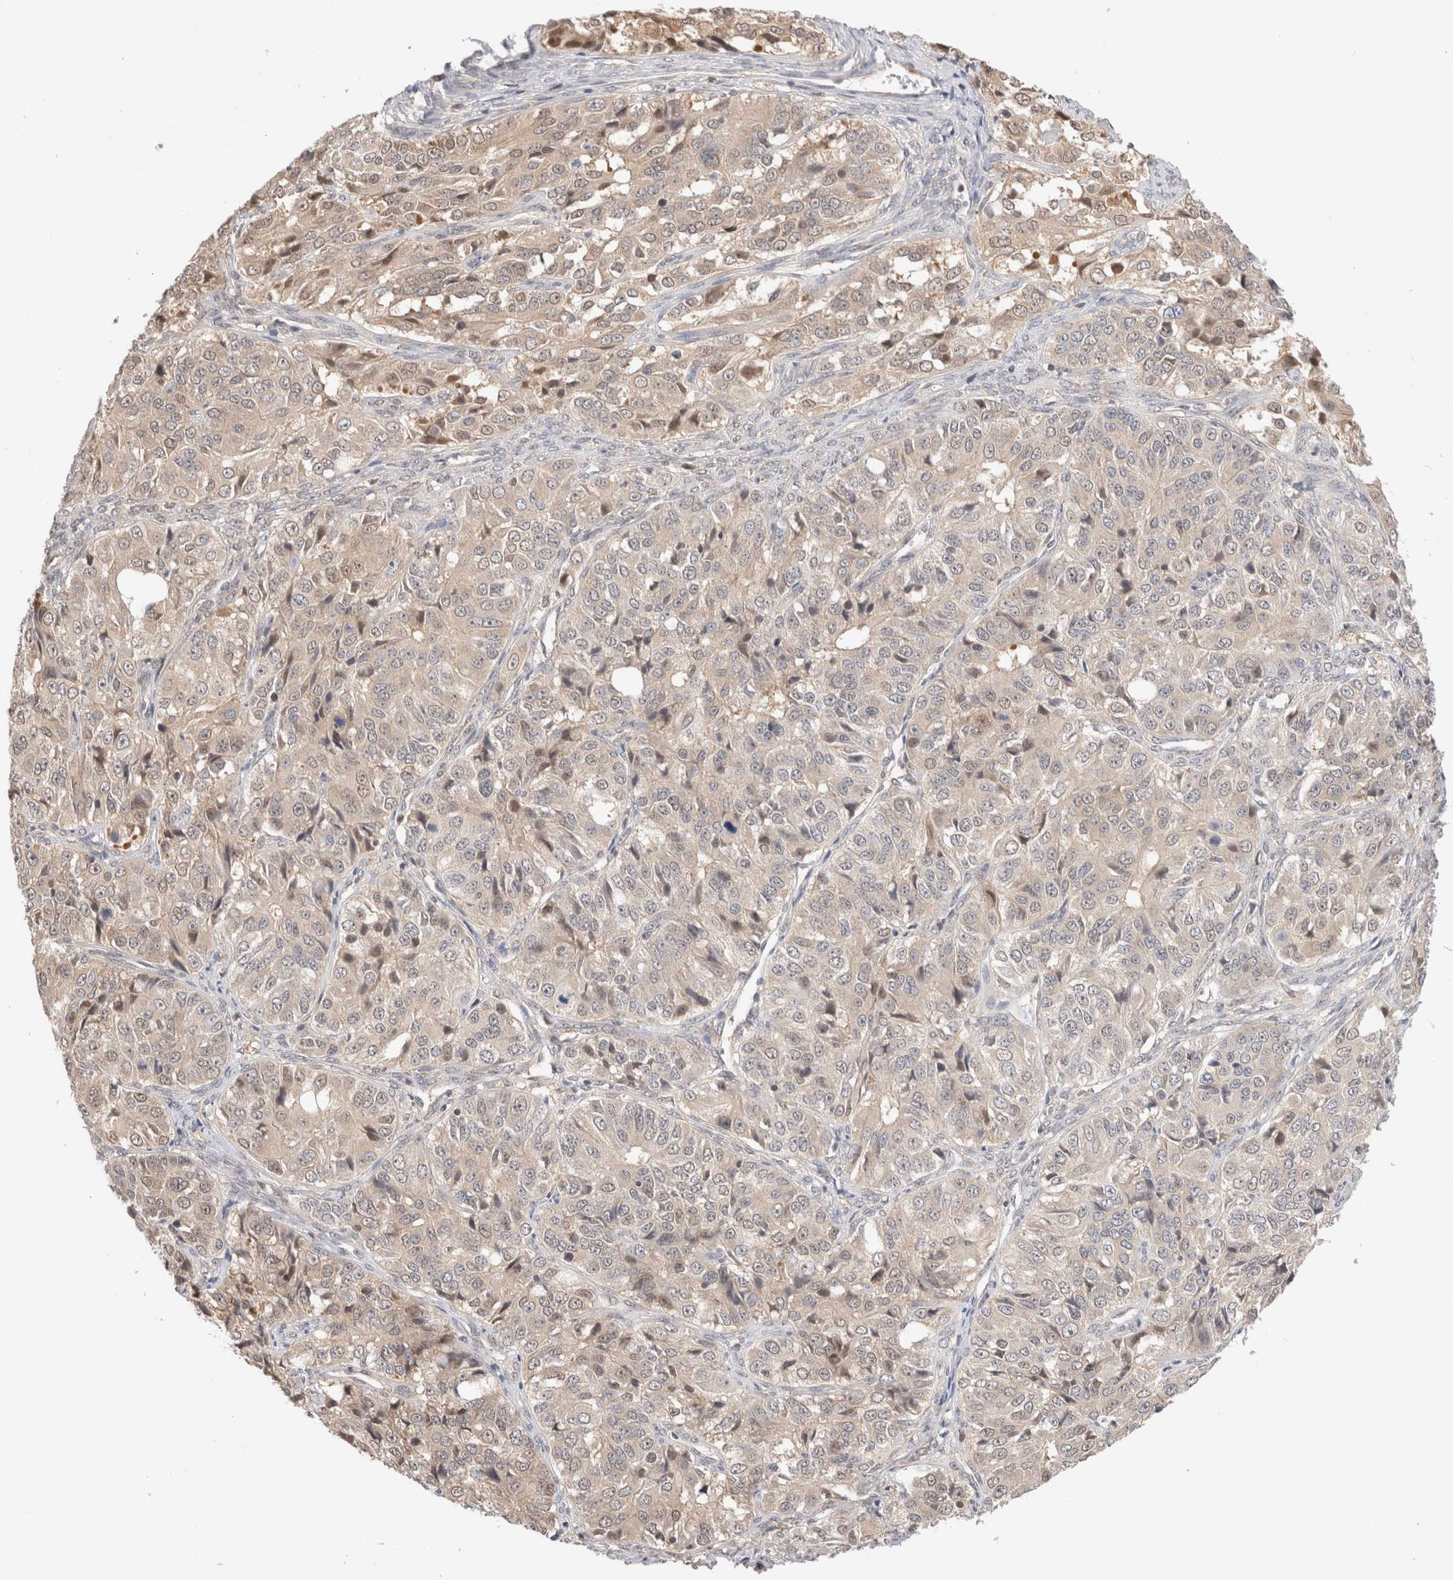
{"staining": {"intensity": "weak", "quantity": ">75%", "location": "cytoplasmic/membranous"}, "tissue": "ovarian cancer", "cell_type": "Tumor cells", "image_type": "cancer", "snomed": [{"axis": "morphology", "description": "Carcinoma, endometroid"}, {"axis": "topography", "description": "Ovary"}], "caption": "Human ovarian cancer (endometroid carcinoma) stained for a protein (brown) demonstrates weak cytoplasmic/membranous positive staining in about >75% of tumor cells.", "gene": "C17orf97", "patient": {"sex": "female", "age": 51}}